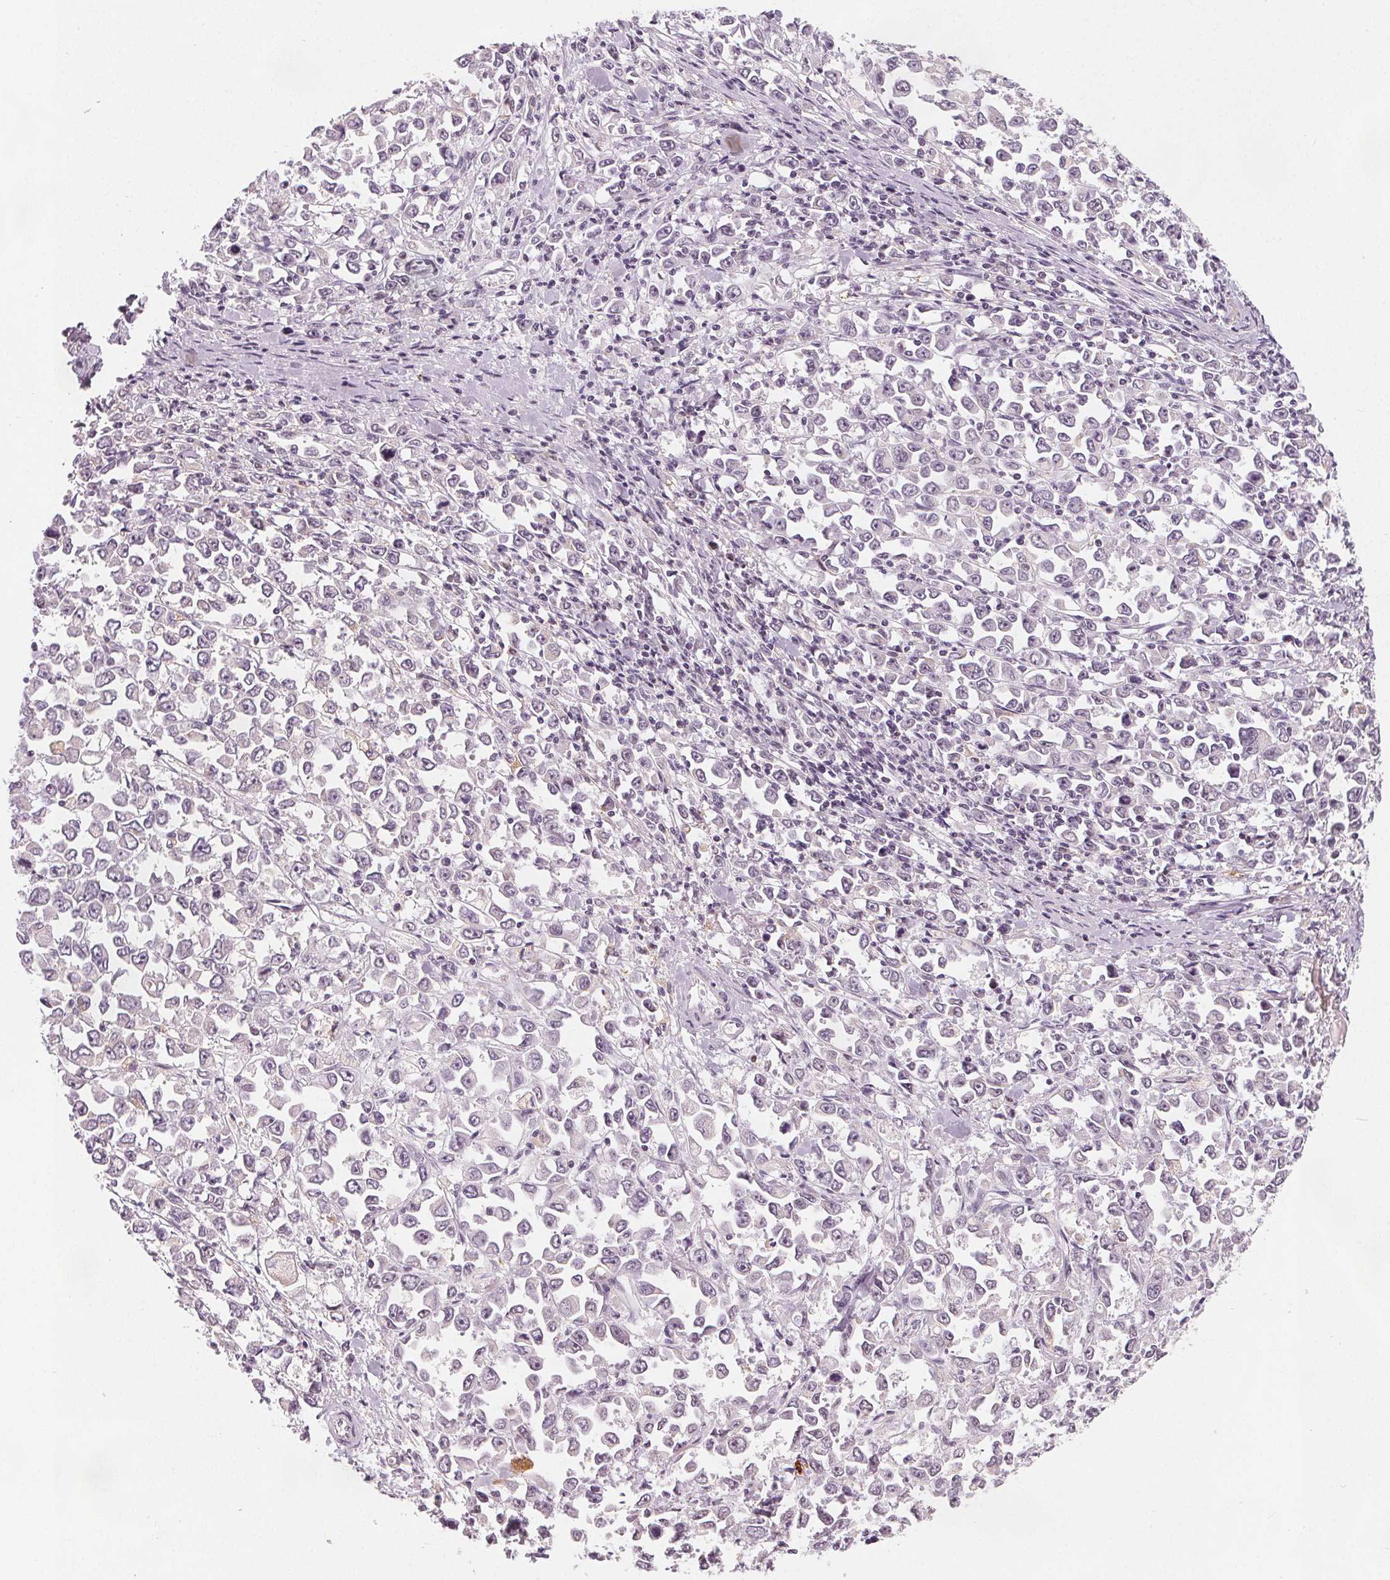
{"staining": {"intensity": "negative", "quantity": "none", "location": "none"}, "tissue": "stomach cancer", "cell_type": "Tumor cells", "image_type": "cancer", "snomed": [{"axis": "morphology", "description": "Adenocarcinoma, NOS"}, {"axis": "topography", "description": "Stomach, upper"}], "caption": "An IHC histopathology image of adenocarcinoma (stomach) is shown. There is no staining in tumor cells of adenocarcinoma (stomach).", "gene": "DPM2", "patient": {"sex": "male", "age": 70}}